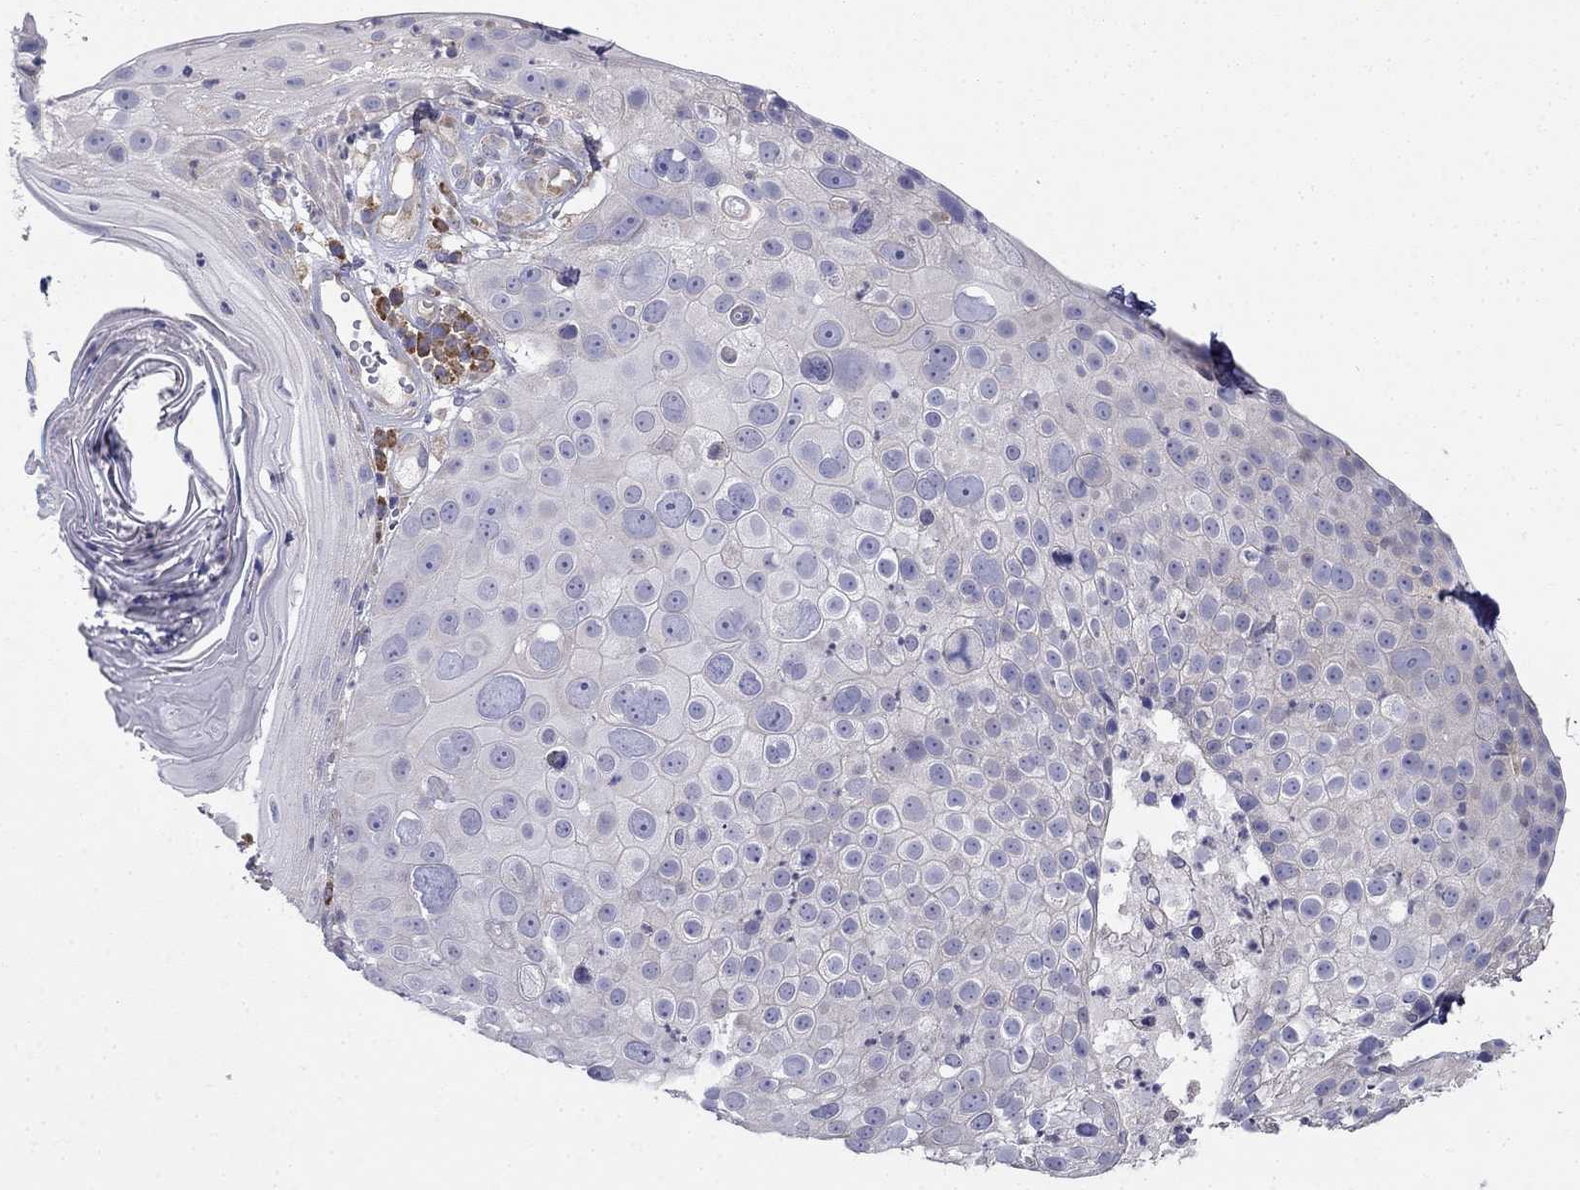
{"staining": {"intensity": "negative", "quantity": "none", "location": "none"}, "tissue": "skin cancer", "cell_type": "Tumor cells", "image_type": "cancer", "snomed": [{"axis": "morphology", "description": "Squamous cell carcinoma, NOS"}, {"axis": "topography", "description": "Skin"}], "caption": "Photomicrograph shows no significant protein positivity in tumor cells of skin cancer. (DAB (3,3'-diaminobenzidine) immunohistochemistry with hematoxylin counter stain).", "gene": "LONRF2", "patient": {"sex": "male", "age": 71}}